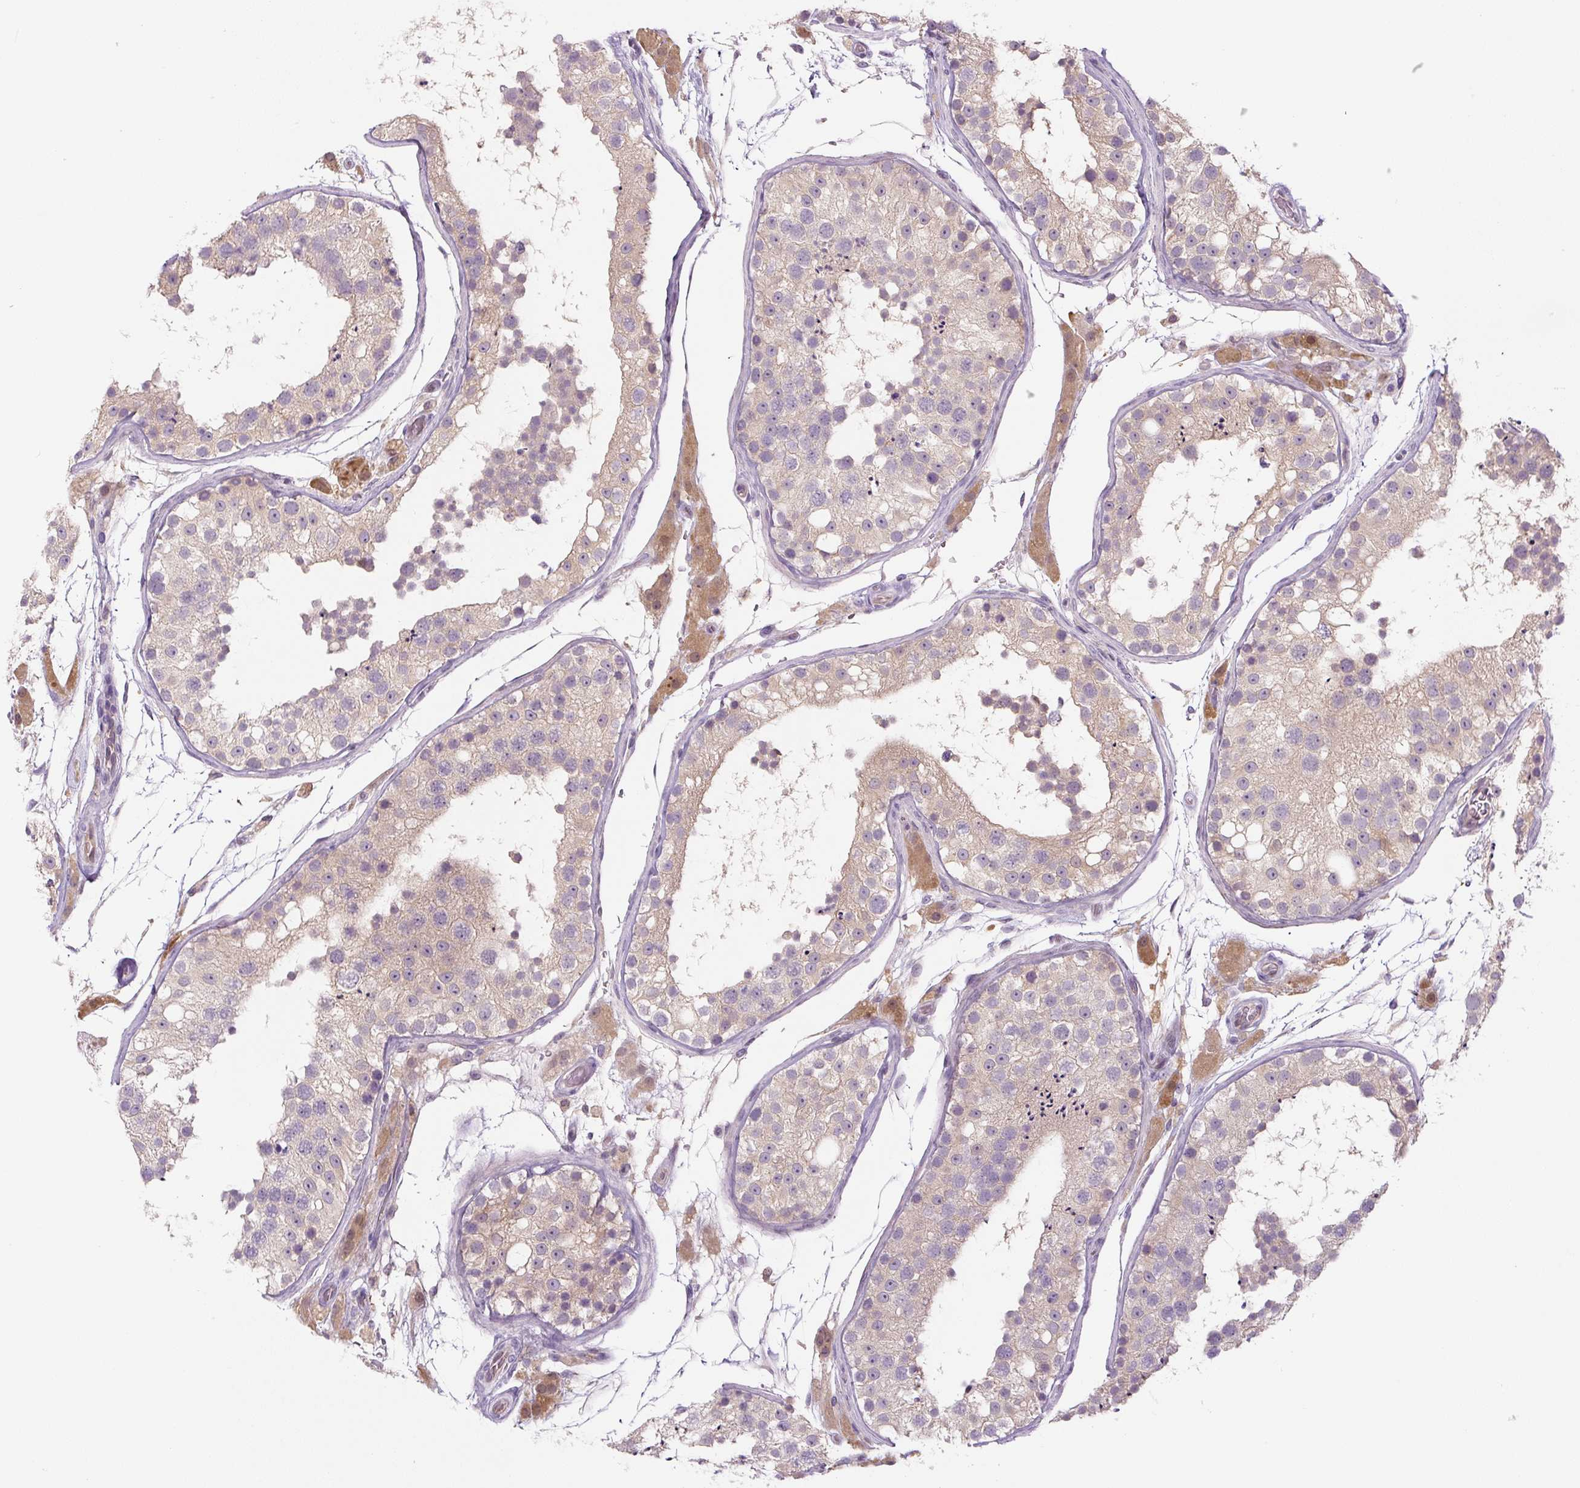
{"staining": {"intensity": "negative", "quantity": "none", "location": "none"}, "tissue": "testis", "cell_type": "Cells in seminiferous ducts", "image_type": "normal", "snomed": [{"axis": "morphology", "description": "Normal tissue, NOS"}, {"axis": "topography", "description": "Testis"}], "caption": "IHC of benign human testis exhibits no positivity in cells in seminiferous ducts.", "gene": "SPSB2", "patient": {"sex": "male", "age": 26}}